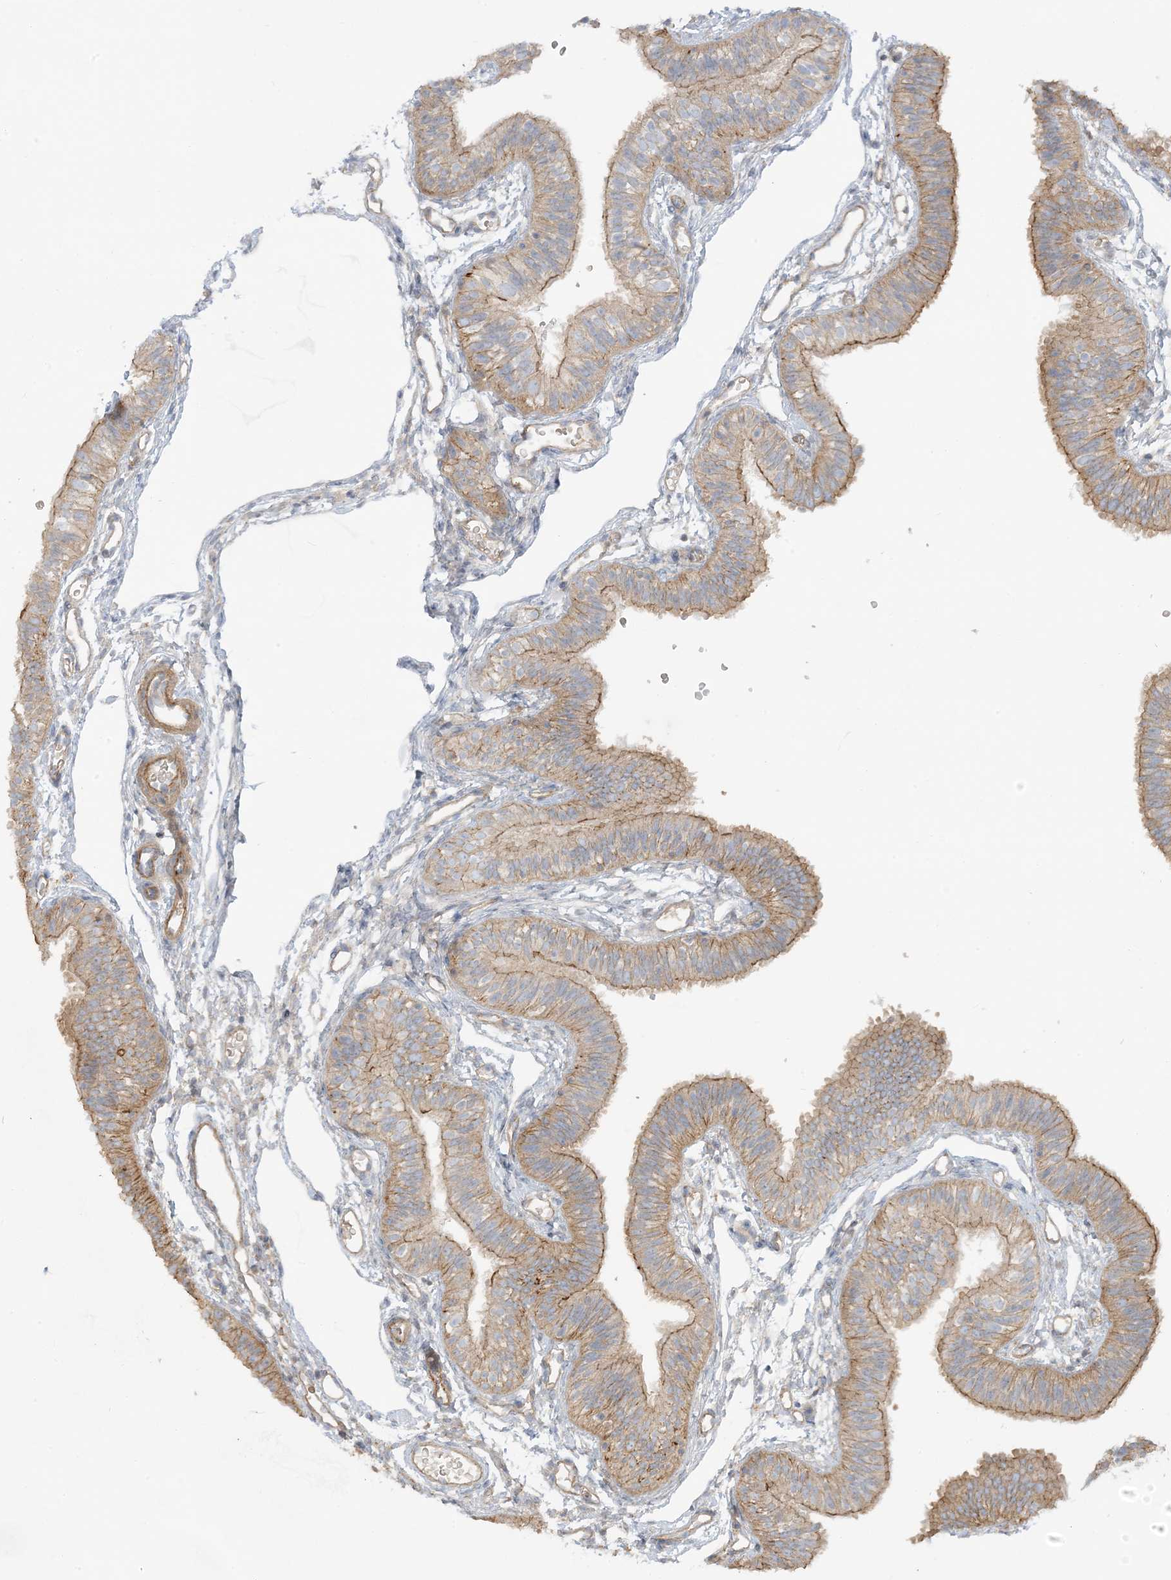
{"staining": {"intensity": "moderate", "quantity": ">75%", "location": "cytoplasmic/membranous"}, "tissue": "fallopian tube", "cell_type": "Glandular cells", "image_type": "normal", "snomed": [{"axis": "morphology", "description": "Normal tissue, NOS"}, {"axis": "topography", "description": "Fallopian tube"}], "caption": "Immunohistochemistry (IHC) of unremarkable fallopian tube displays medium levels of moderate cytoplasmic/membranous staining in about >75% of glandular cells.", "gene": "ICMT", "patient": {"sex": "female", "age": 35}}